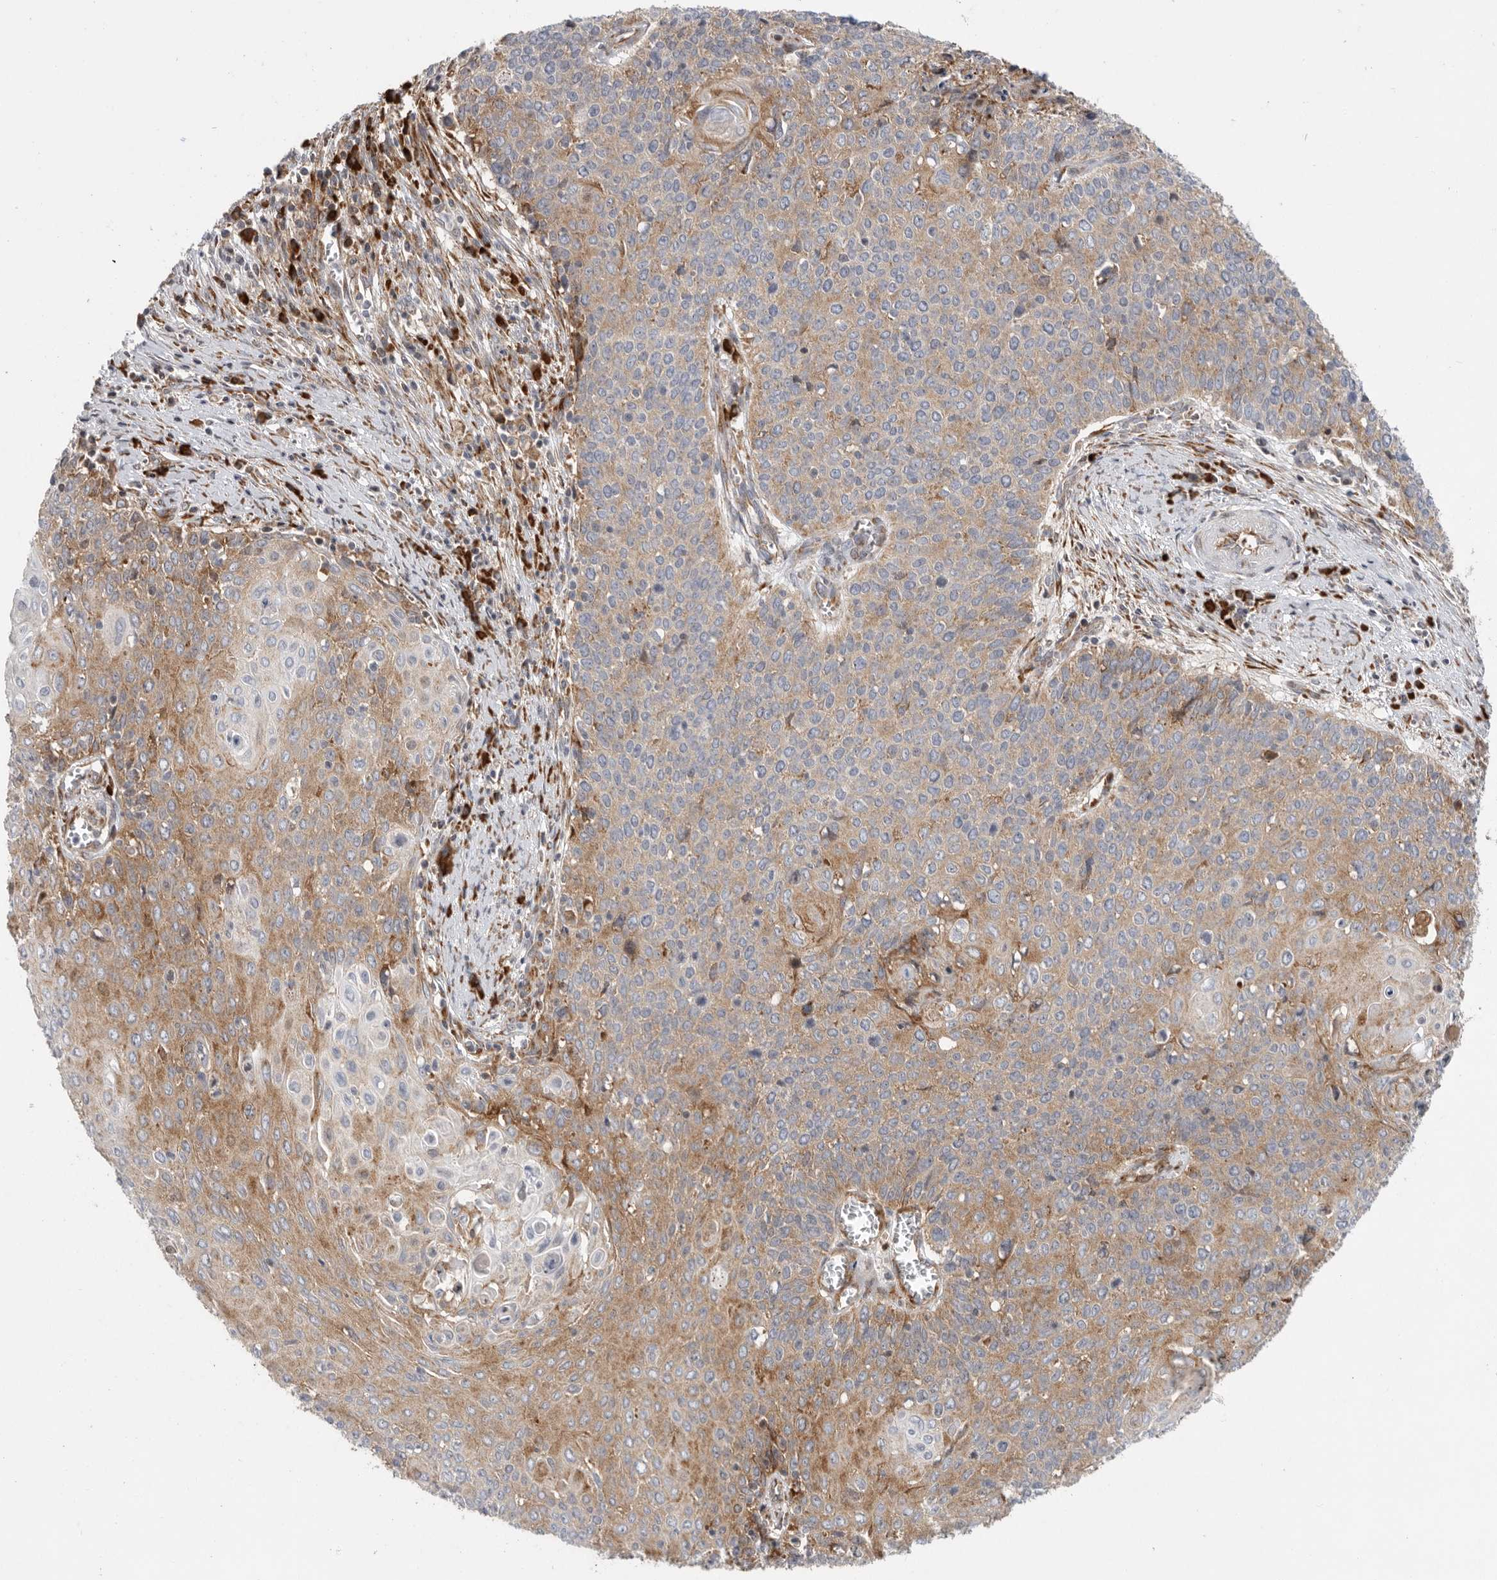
{"staining": {"intensity": "moderate", "quantity": "<25%", "location": "cytoplasmic/membranous"}, "tissue": "cervical cancer", "cell_type": "Tumor cells", "image_type": "cancer", "snomed": [{"axis": "morphology", "description": "Squamous cell carcinoma, NOS"}, {"axis": "topography", "description": "Cervix"}], "caption": "Tumor cells display low levels of moderate cytoplasmic/membranous expression in about <25% of cells in cervical squamous cell carcinoma.", "gene": "FZD3", "patient": {"sex": "female", "age": 39}}